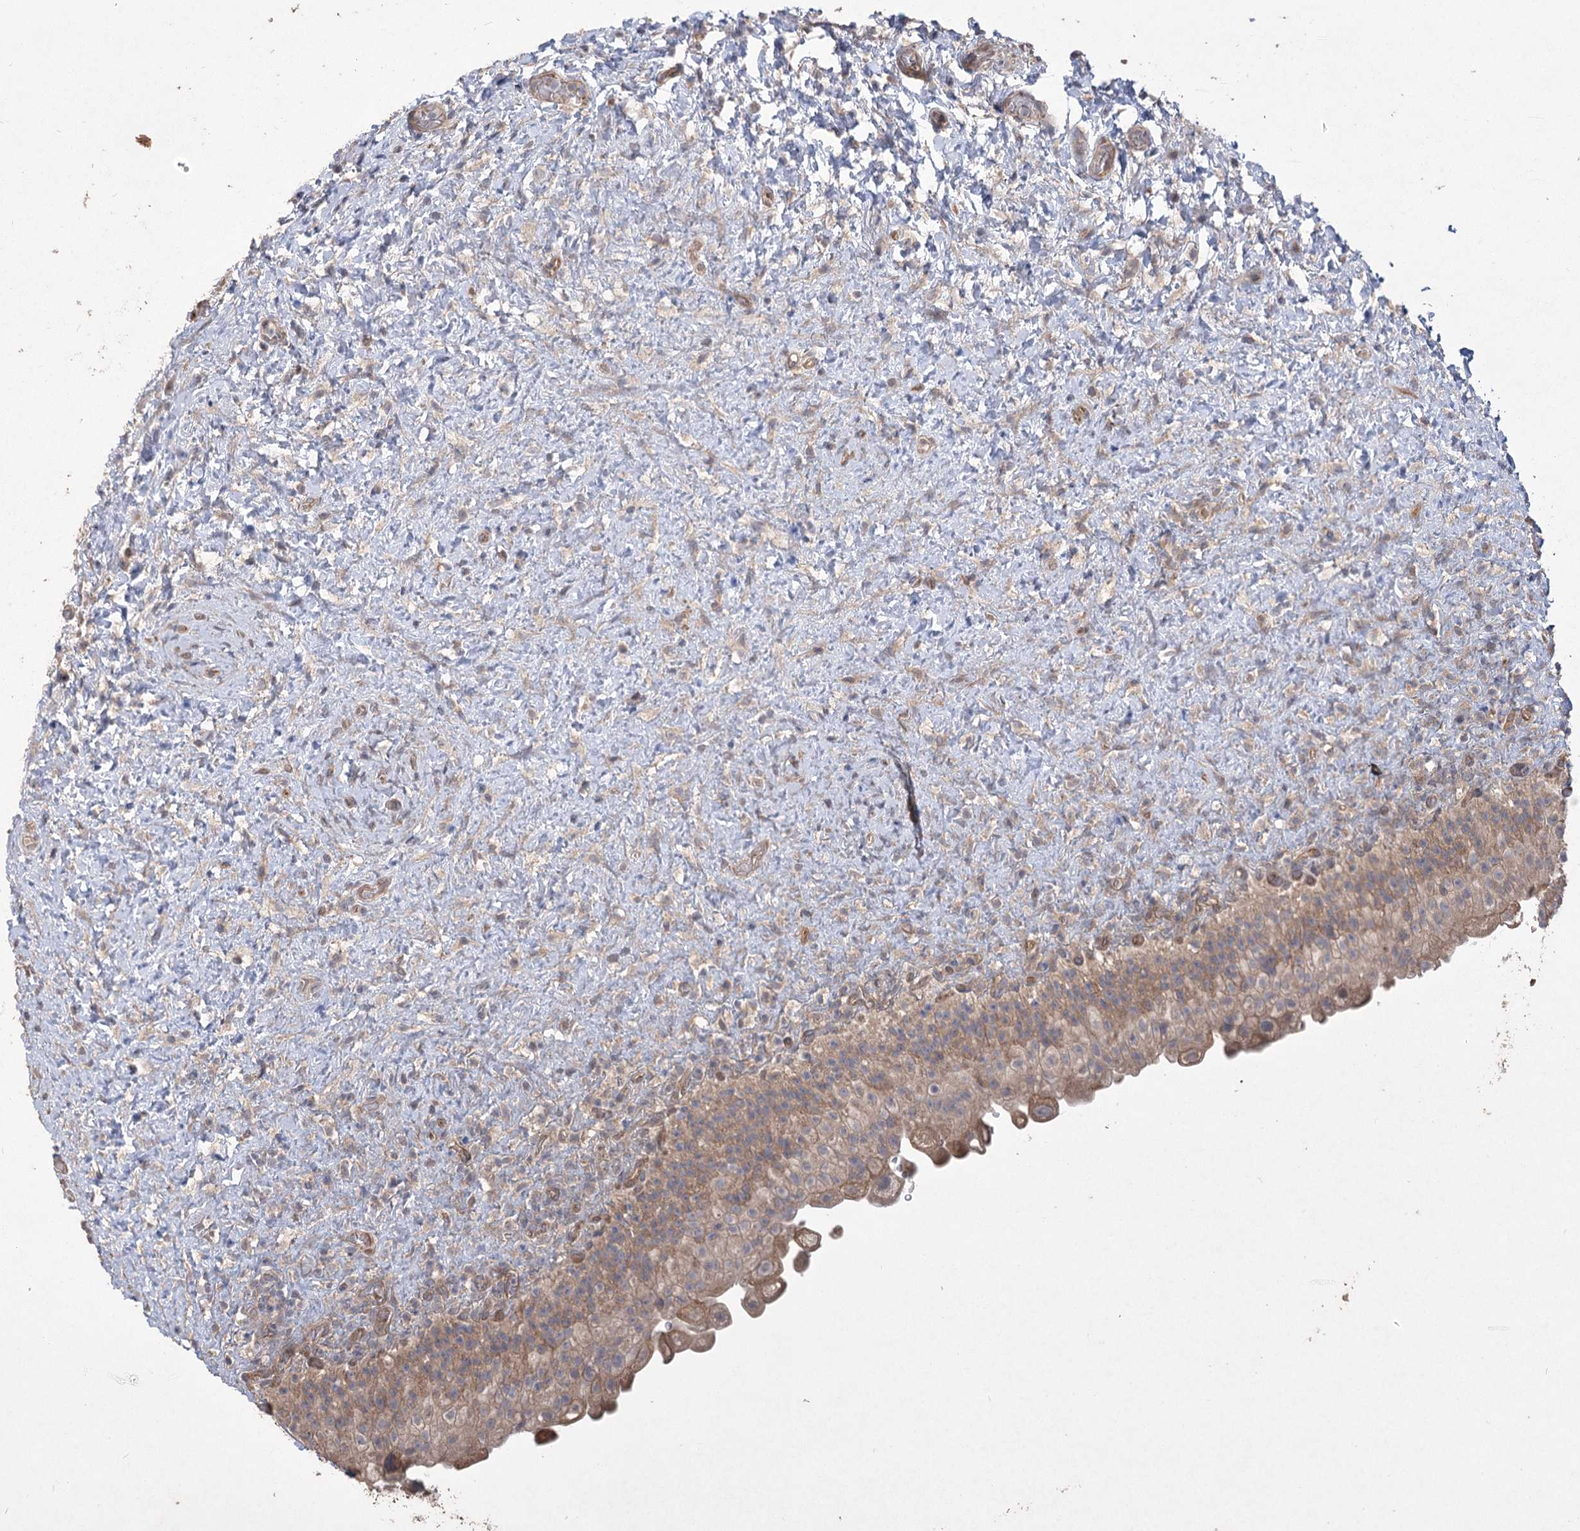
{"staining": {"intensity": "moderate", "quantity": "25%-75%", "location": "cytoplasmic/membranous"}, "tissue": "urinary bladder", "cell_type": "Urothelial cells", "image_type": "normal", "snomed": [{"axis": "morphology", "description": "Normal tissue, NOS"}, {"axis": "topography", "description": "Urinary bladder"}], "caption": "Brown immunohistochemical staining in normal human urinary bladder shows moderate cytoplasmic/membranous positivity in about 25%-75% of urothelial cells. The staining is performed using DAB brown chromogen to label protein expression. The nuclei are counter-stained blue using hematoxylin.", "gene": "RIN2", "patient": {"sex": "female", "age": 27}}